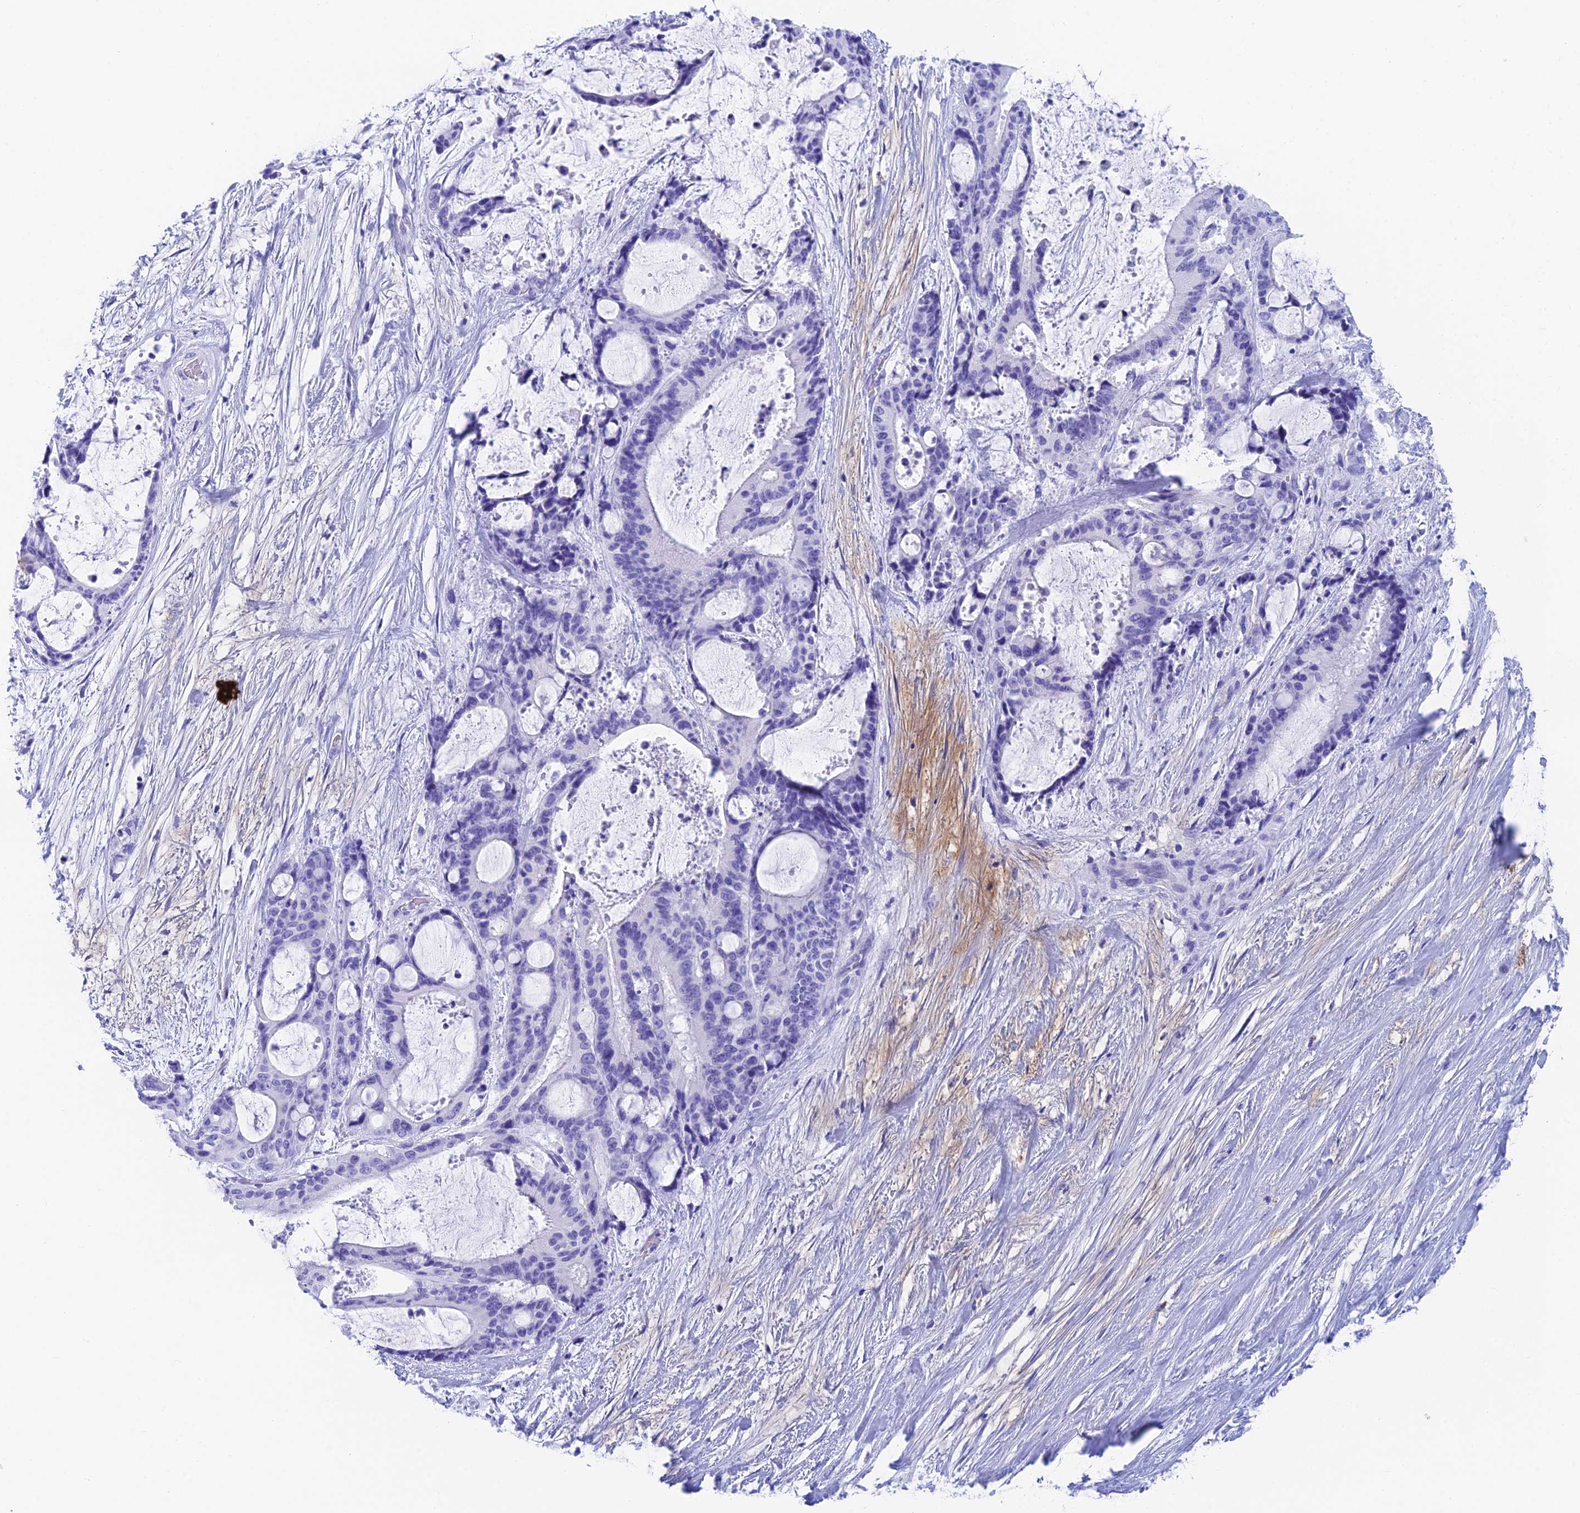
{"staining": {"intensity": "negative", "quantity": "none", "location": "none"}, "tissue": "liver cancer", "cell_type": "Tumor cells", "image_type": "cancer", "snomed": [{"axis": "morphology", "description": "Normal tissue, NOS"}, {"axis": "morphology", "description": "Cholangiocarcinoma"}, {"axis": "topography", "description": "Liver"}, {"axis": "topography", "description": "Peripheral nerve tissue"}], "caption": "This histopathology image is of cholangiocarcinoma (liver) stained with IHC to label a protein in brown with the nuclei are counter-stained blue. There is no staining in tumor cells. (Stains: DAB immunohistochemistry (IHC) with hematoxylin counter stain, Microscopy: brightfield microscopy at high magnification).", "gene": "ADAMTS13", "patient": {"sex": "female", "age": 73}}